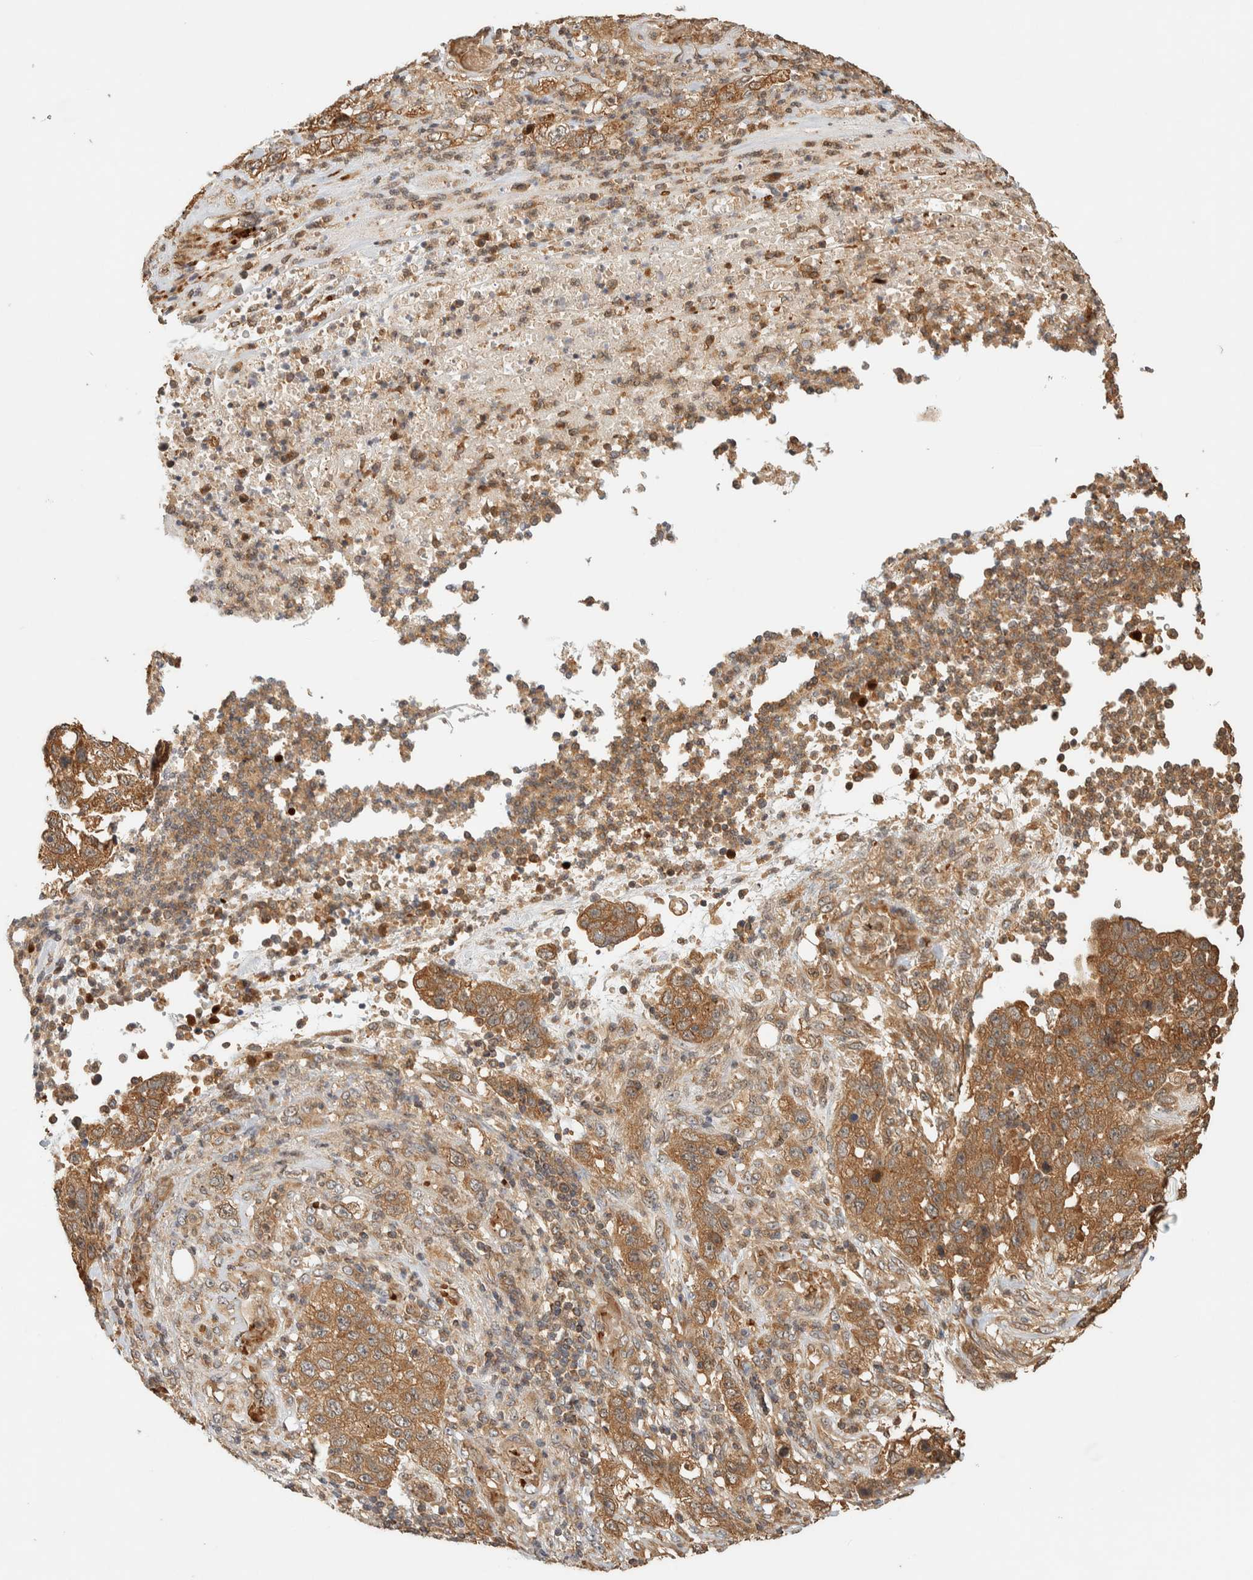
{"staining": {"intensity": "moderate", "quantity": ">75%", "location": "cytoplasmic/membranous"}, "tissue": "stomach cancer", "cell_type": "Tumor cells", "image_type": "cancer", "snomed": [{"axis": "morphology", "description": "Adenocarcinoma, NOS"}, {"axis": "topography", "description": "Stomach"}], "caption": "Protein staining of adenocarcinoma (stomach) tissue exhibits moderate cytoplasmic/membranous expression in about >75% of tumor cells.", "gene": "TTI2", "patient": {"sex": "male", "age": 48}}